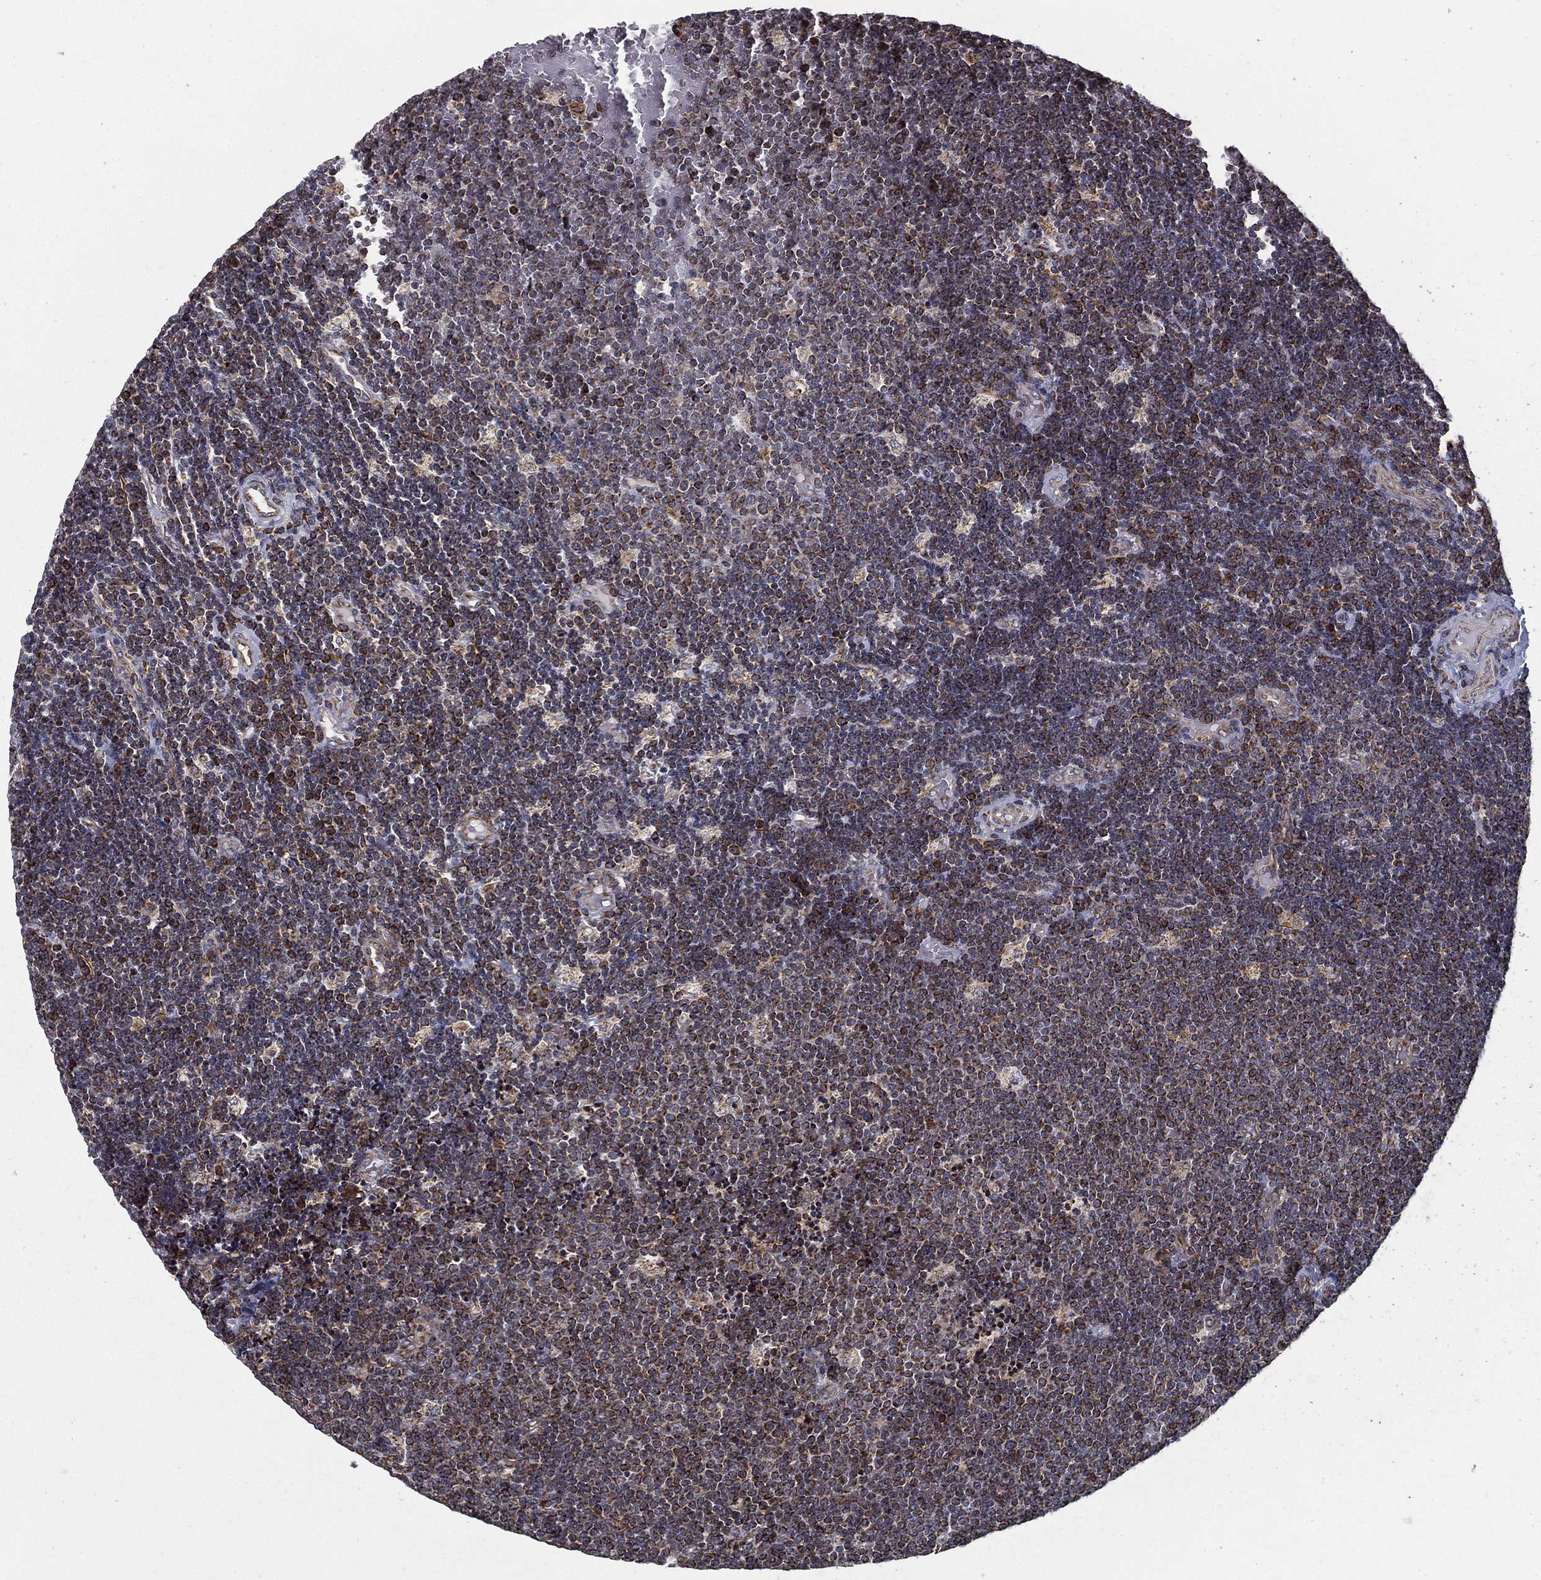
{"staining": {"intensity": "moderate", "quantity": "25%-75%", "location": "cytoplasmic/membranous"}, "tissue": "lymphoma", "cell_type": "Tumor cells", "image_type": "cancer", "snomed": [{"axis": "morphology", "description": "Malignant lymphoma, non-Hodgkin's type, Low grade"}, {"axis": "topography", "description": "Brain"}], "caption": "IHC image of neoplastic tissue: human lymphoma stained using immunohistochemistry (IHC) reveals medium levels of moderate protein expression localized specifically in the cytoplasmic/membranous of tumor cells, appearing as a cytoplasmic/membranous brown color.", "gene": "MT-CYB", "patient": {"sex": "female", "age": 66}}